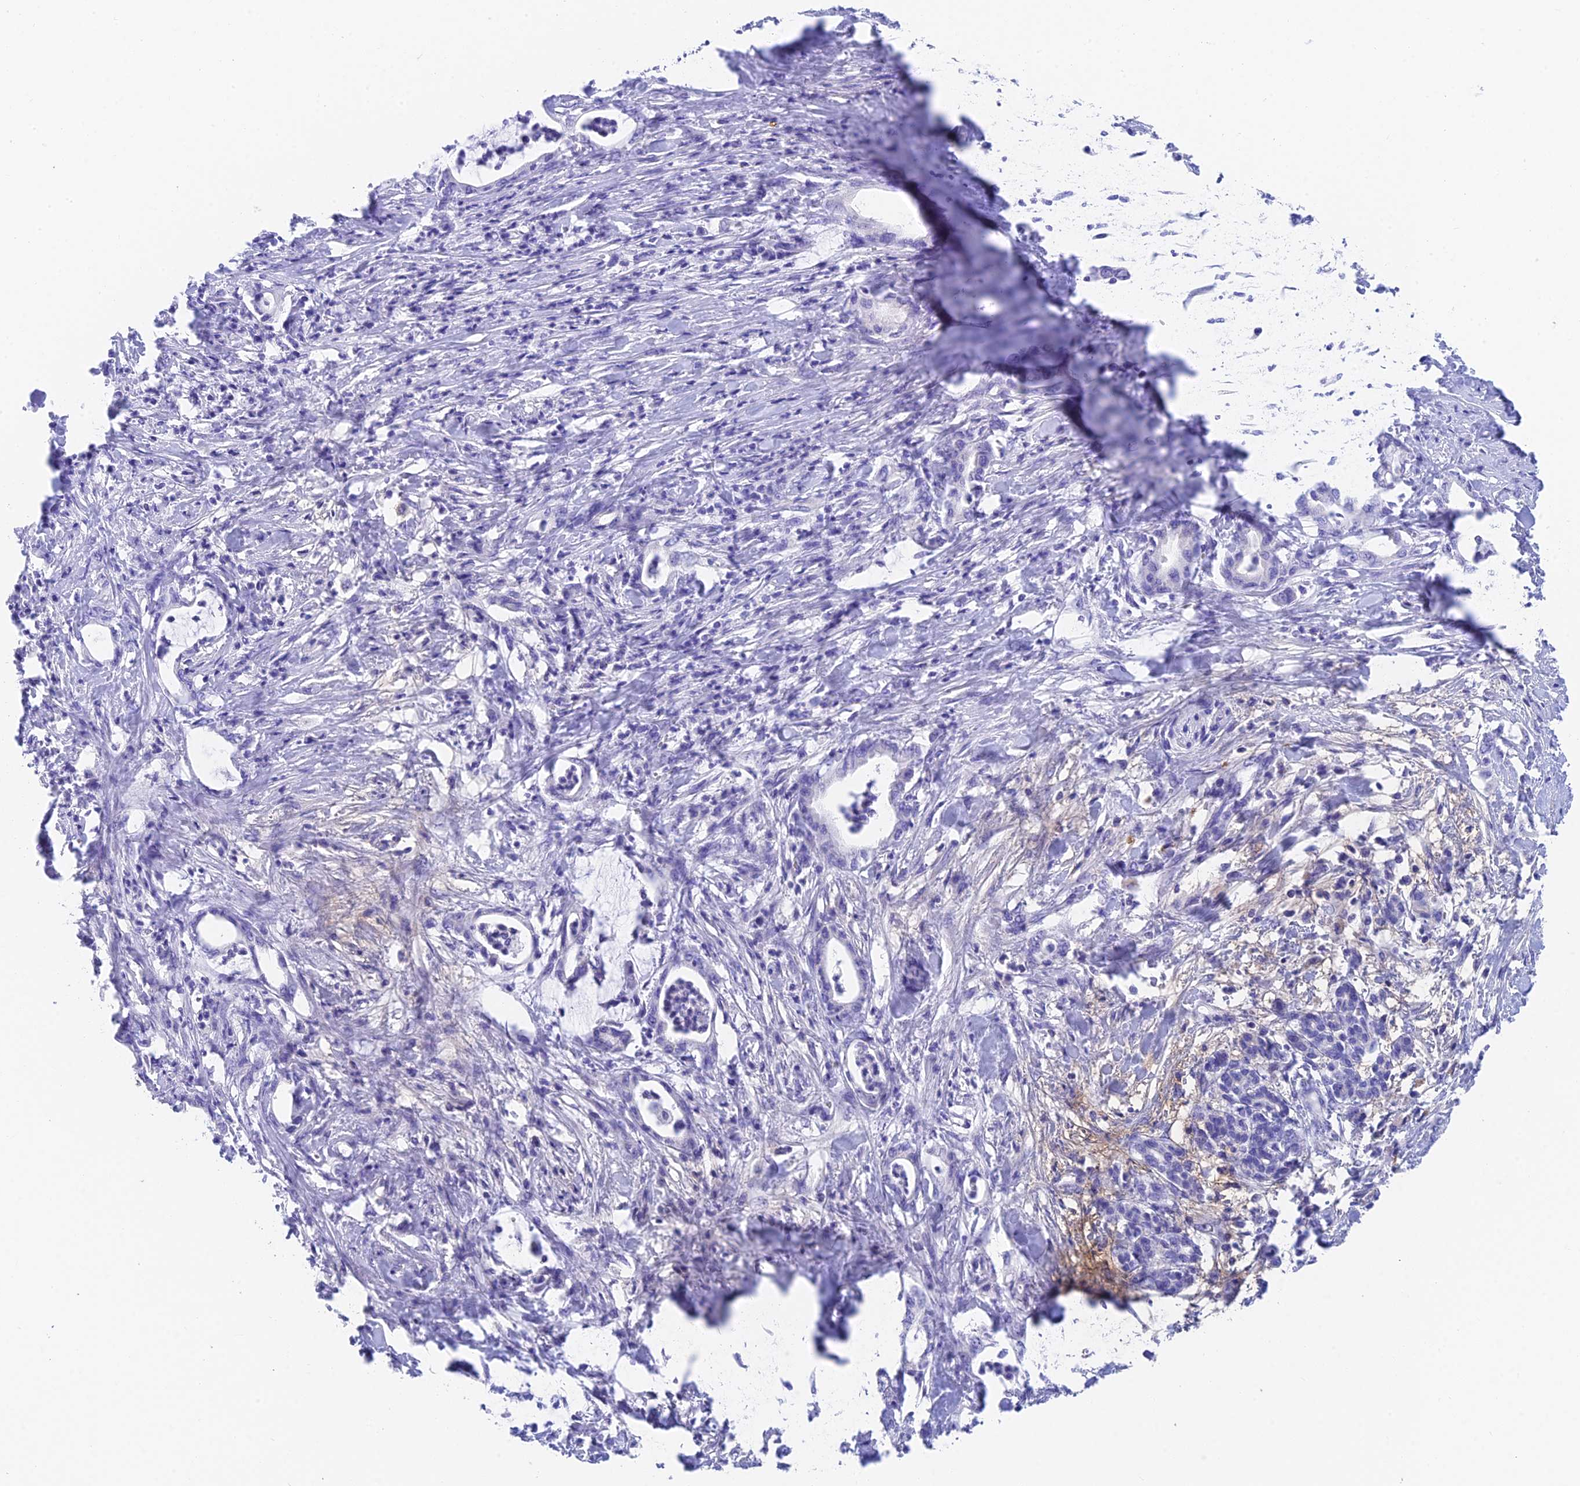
{"staining": {"intensity": "negative", "quantity": "none", "location": "none"}, "tissue": "pancreatic cancer", "cell_type": "Tumor cells", "image_type": "cancer", "snomed": [{"axis": "morphology", "description": "Adenocarcinoma, NOS"}, {"axis": "topography", "description": "Pancreas"}], "caption": "This image is of pancreatic cancer stained with IHC to label a protein in brown with the nuclei are counter-stained blue. There is no expression in tumor cells. (DAB (3,3'-diaminobenzidine) immunohistochemistry (IHC) with hematoxylin counter stain).", "gene": "ADAMTS13", "patient": {"sex": "female", "age": 55}}